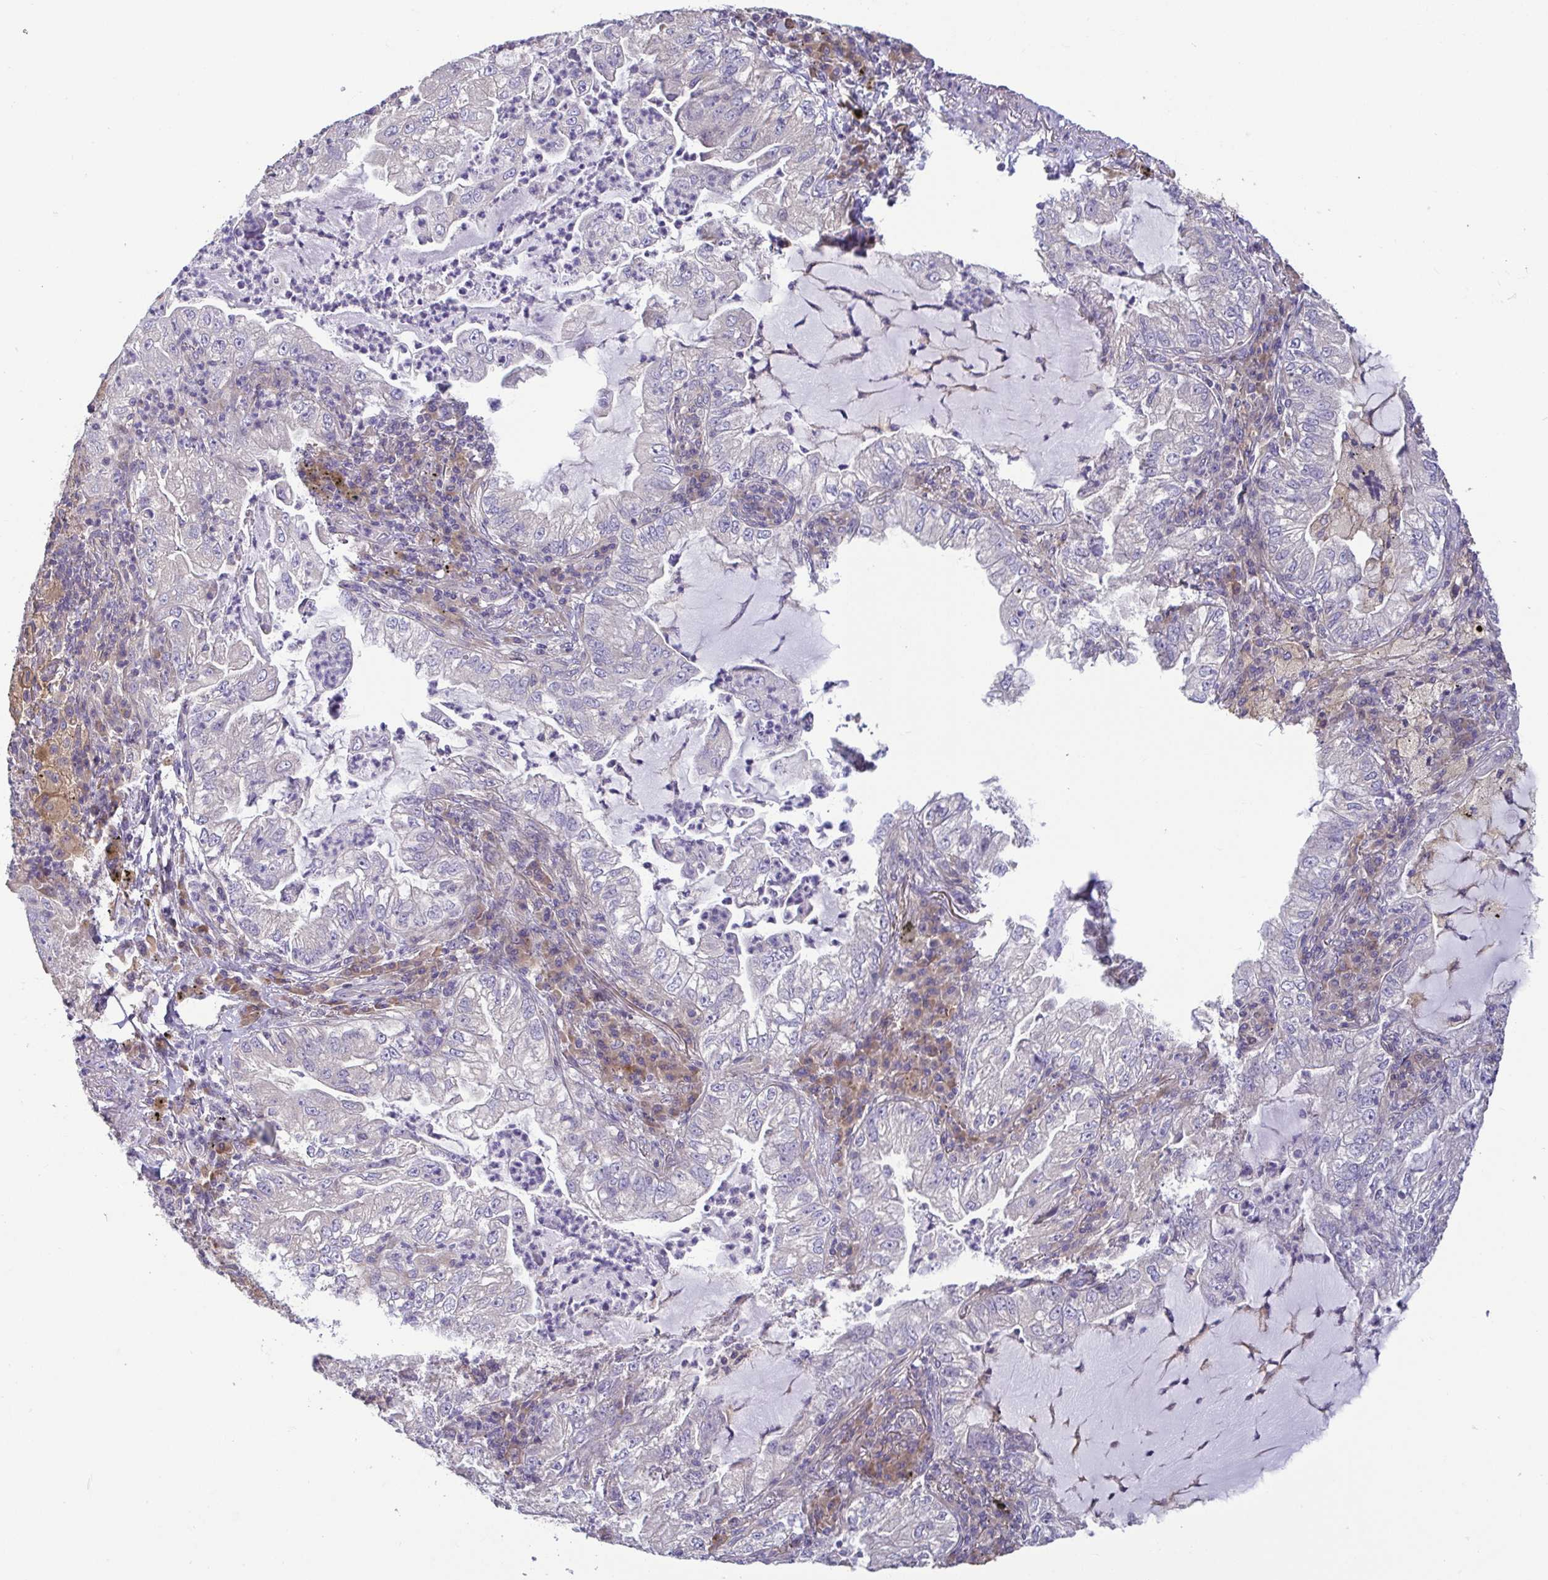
{"staining": {"intensity": "negative", "quantity": "none", "location": "none"}, "tissue": "lung cancer", "cell_type": "Tumor cells", "image_type": "cancer", "snomed": [{"axis": "morphology", "description": "Adenocarcinoma, NOS"}, {"axis": "topography", "description": "Lung"}], "caption": "This is an immunohistochemistry (IHC) image of human lung adenocarcinoma. There is no staining in tumor cells.", "gene": "LMF2", "patient": {"sex": "female", "age": 73}}